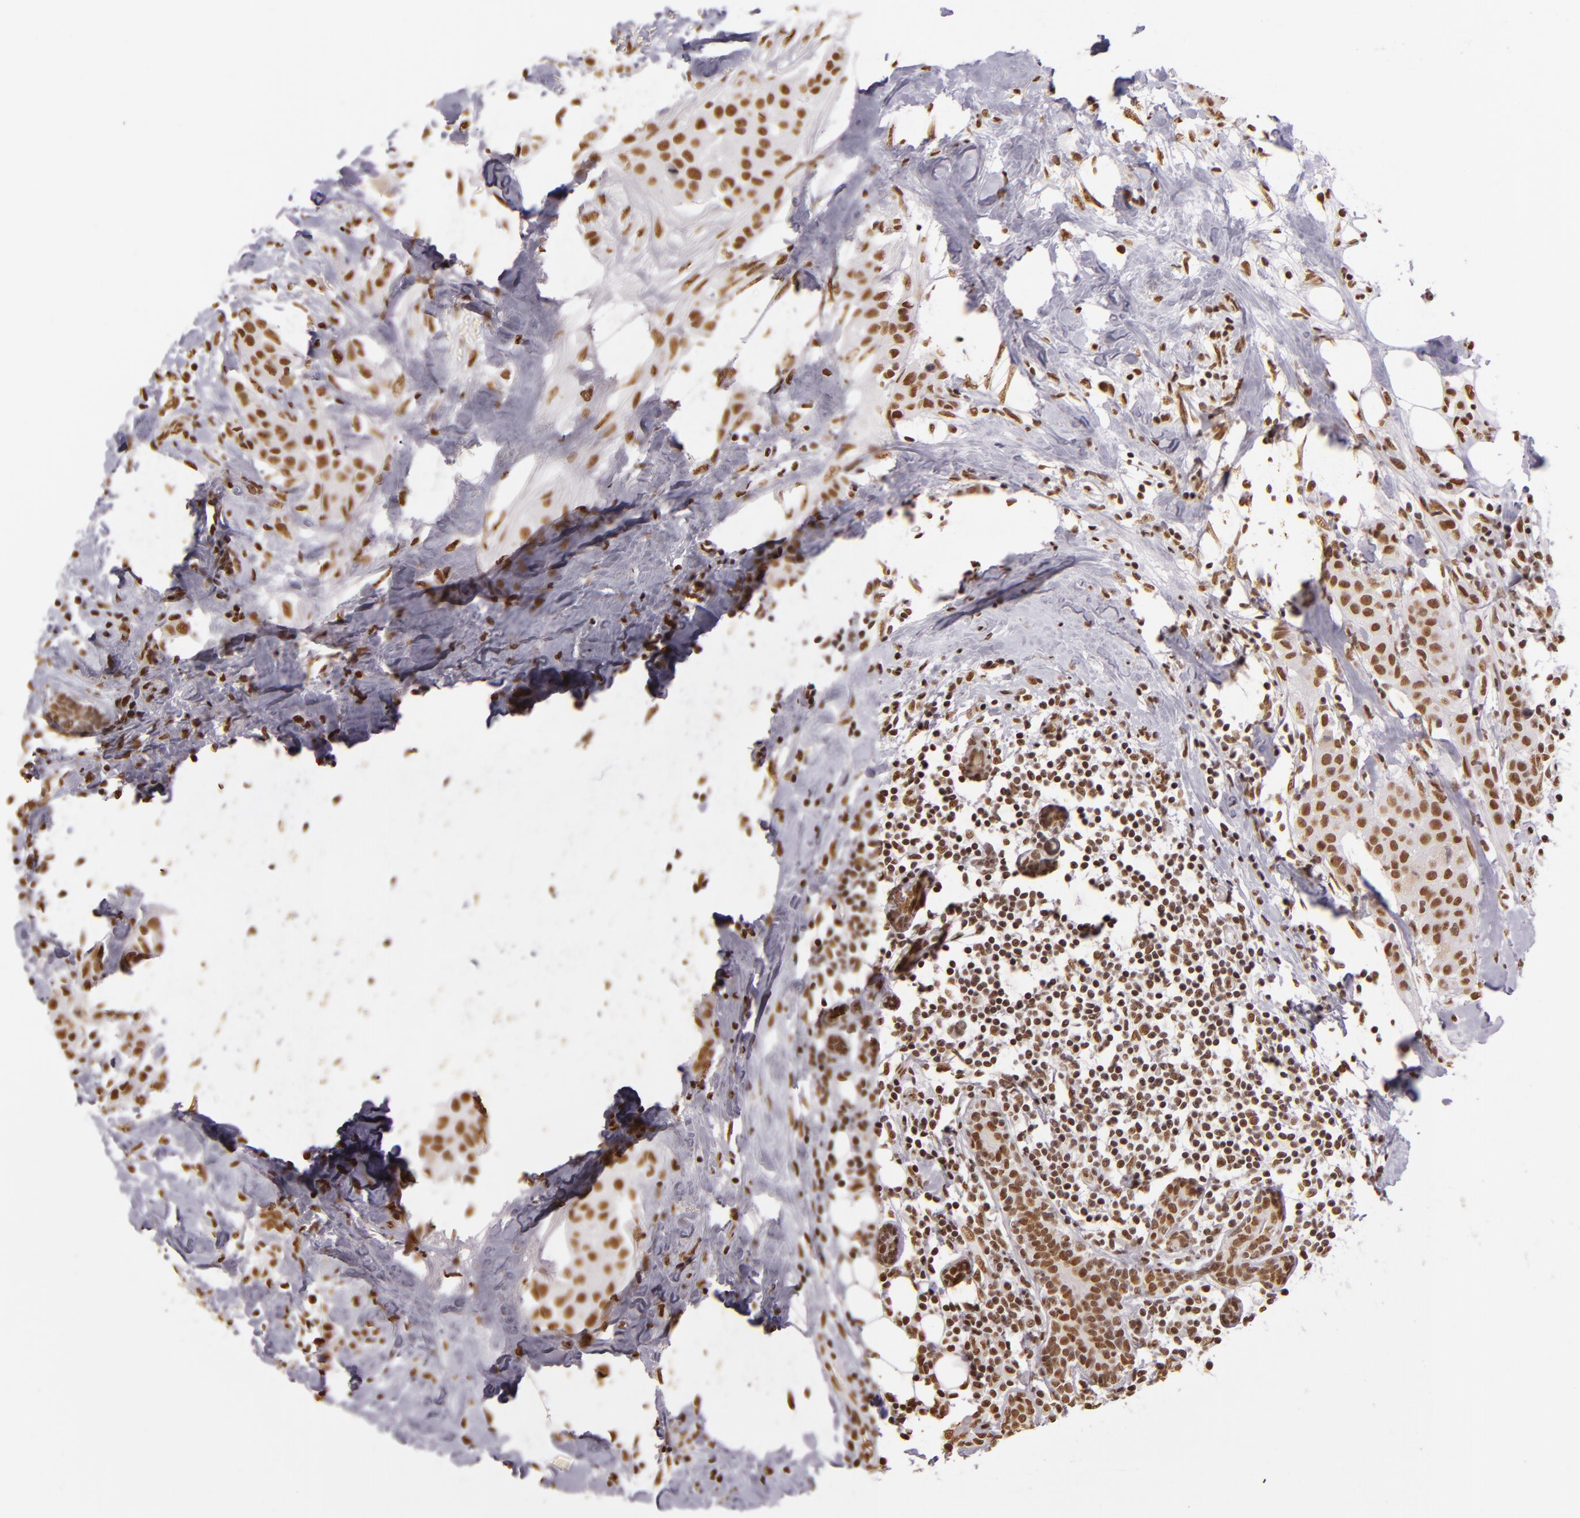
{"staining": {"intensity": "strong", "quantity": ">75%", "location": "nuclear"}, "tissue": "breast cancer", "cell_type": "Tumor cells", "image_type": "cancer", "snomed": [{"axis": "morphology", "description": "Duct carcinoma"}, {"axis": "topography", "description": "Breast"}], "caption": "Protein positivity by immunohistochemistry (IHC) exhibits strong nuclear staining in about >75% of tumor cells in breast invasive ductal carcinoma.", "gene": "PAPOLA", "patient": {"sex": "female", "age": 45}}